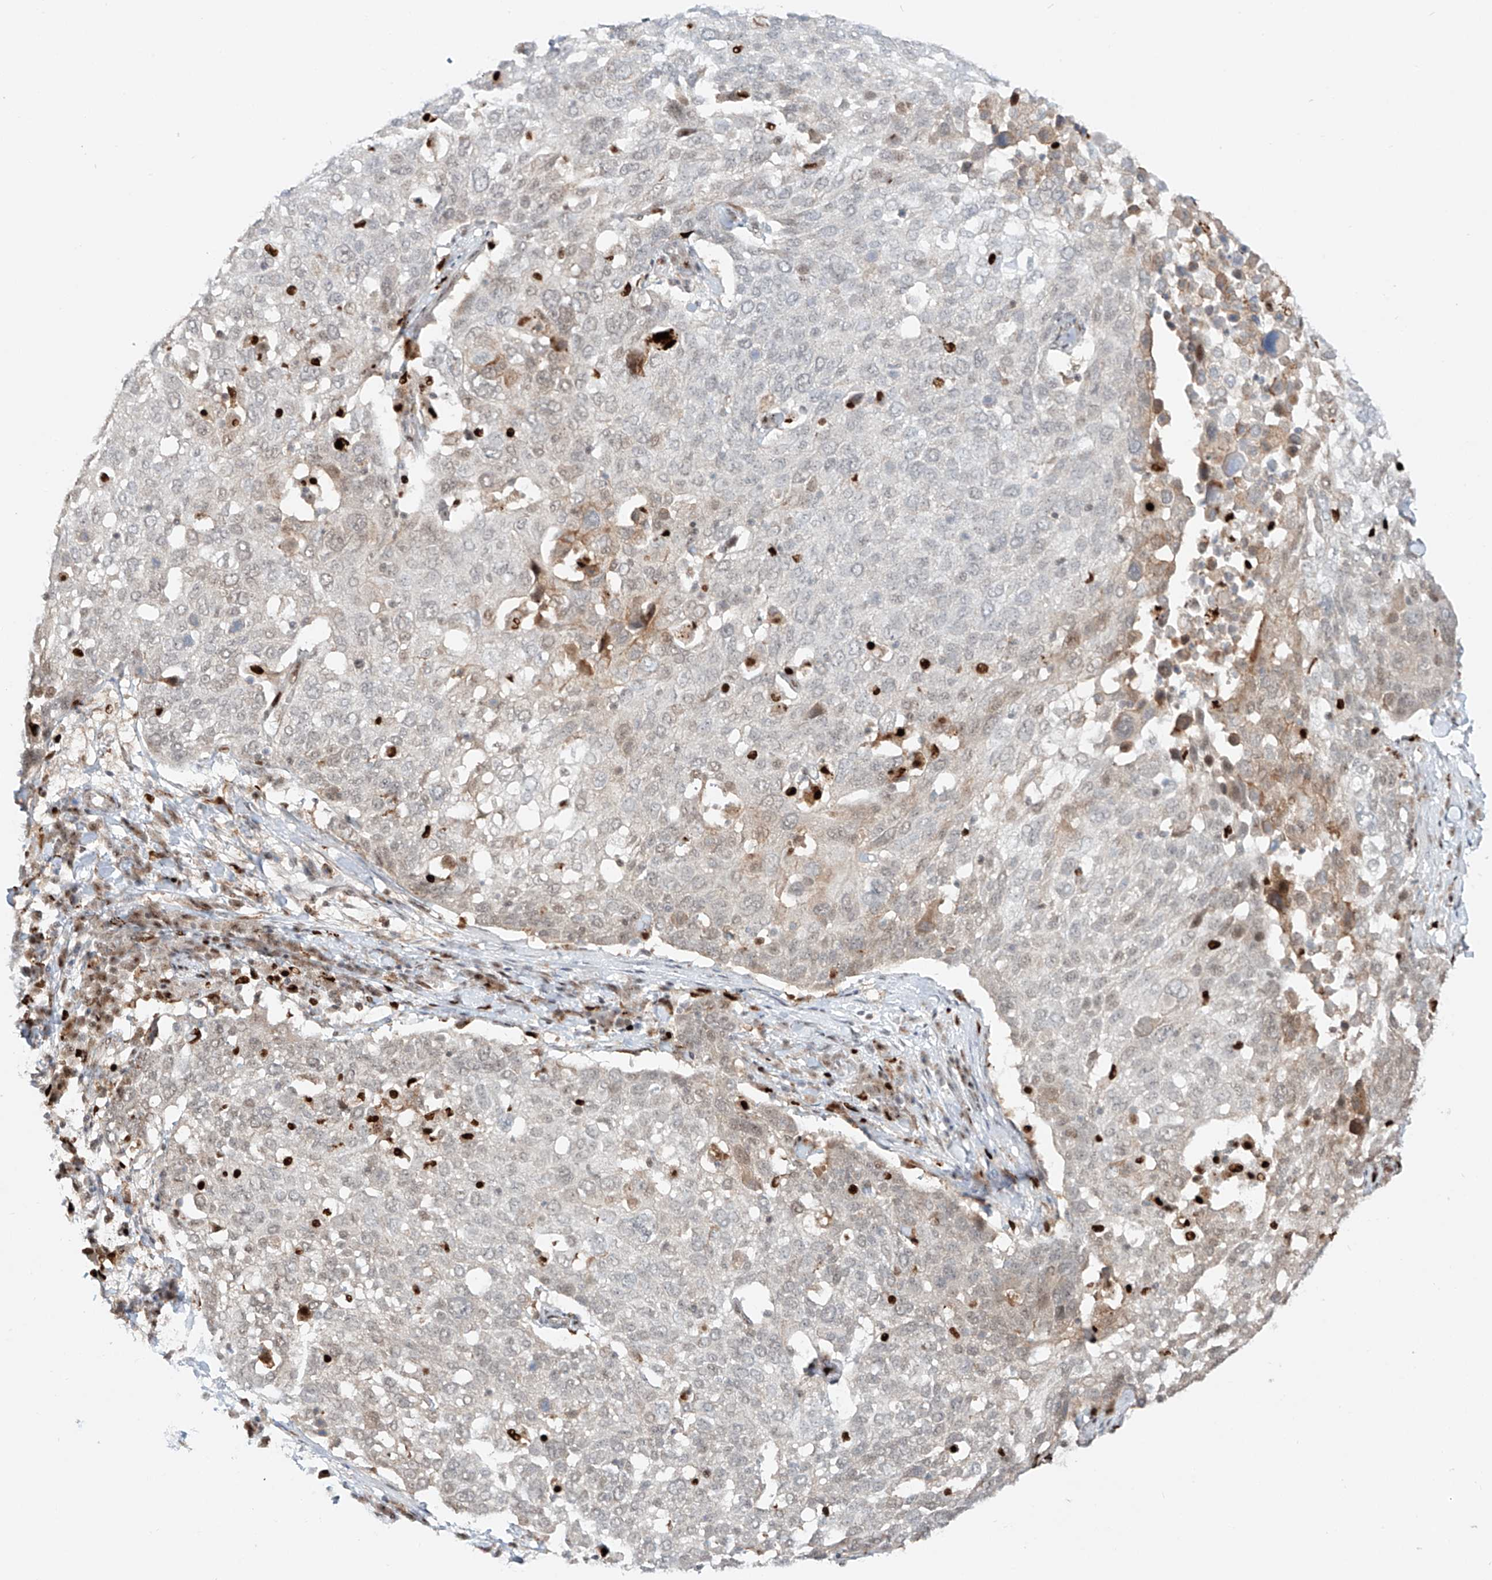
{"staining": {"intensity": "weak", "quantity": "25%-75%", "location": "cytoplasmic/membranous,nuclear"}, "tissue": "lung cancer", "cell_type": "Tumor cells", "image_type": "cancer", "snomed": [{"axis": "morphology", "description": "Squamous cell carcinoma, NOS"}, {"axis": "topography", "description": "Lung"}], "caption": "Immunohistochemistry photomicrograph of neoplastic tissue: human lung cancer stained using immunohistochemistry (IHC) shows low levels of weak protein expression localized specifically in the cytoplasmic/membranous and nuclear of tumor cells, appearing as a cytoplasmic/membranous and nuclear brown color.", "gene": "DZIP1L", "patient": {"sex": "male", "age": 65}}